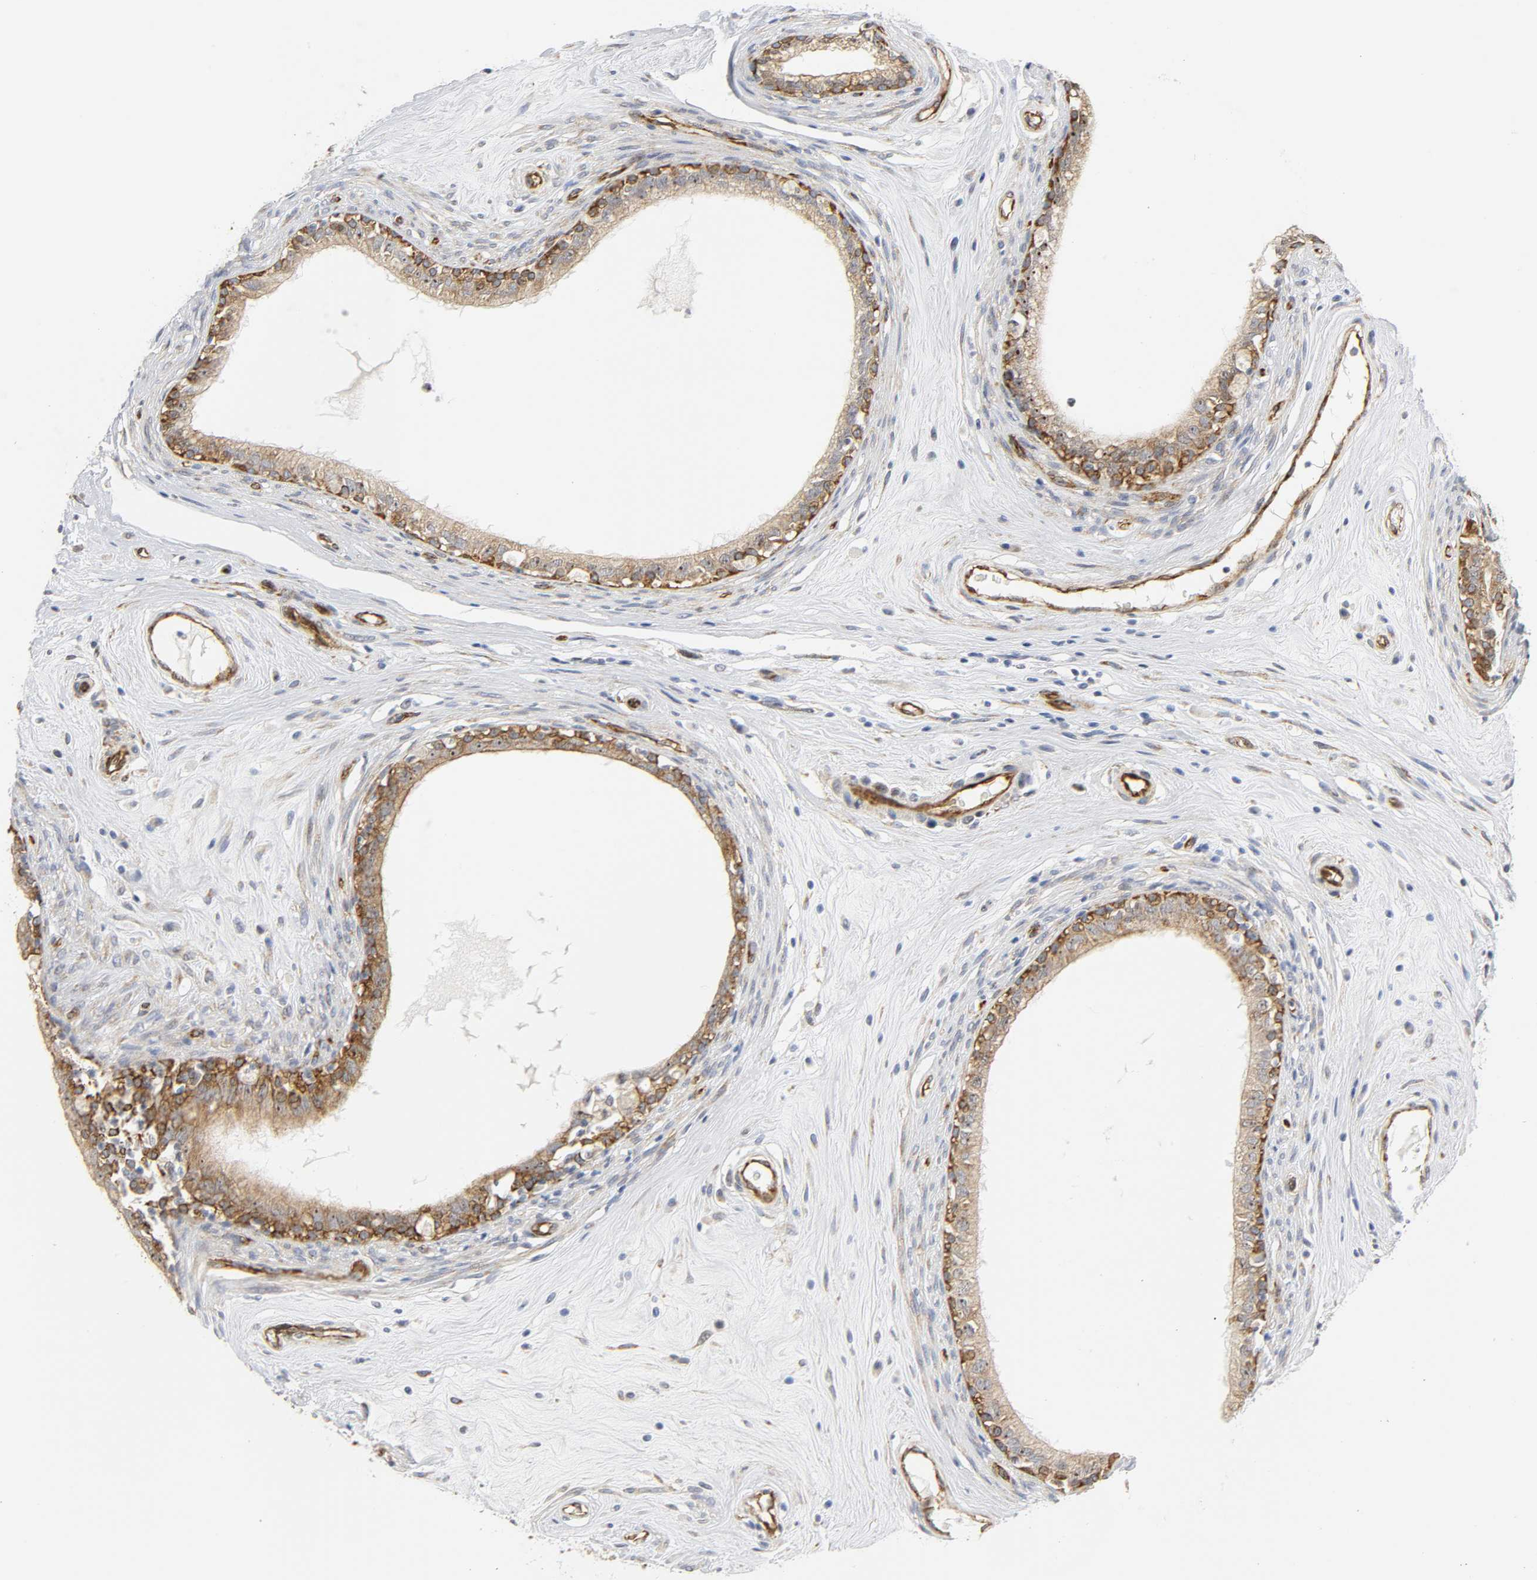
{"staining": {"intensity": "moderate", "quantity": ">75%", "location": "cytoplasmic/membranous"}, "tissue": "epididymis", "cell_type": "Glandular cells", "image_type": "normal", "snomed": [{"axis": "morphology", "description": "Normal tissue, NOS"}, {"axis": "morphology", "description": "Inflammation, NOS"}, {"axis": "topography", "description": "Epididymis"}], "caption": "Immunohistochemical staining of benign epididymis shows >75% levels of moderate cytoplasmic/membranous protein positivity in about >75% of glandular cells.", "gene": "DOCK1", "patient": {"sex": "male", "age": 84}}